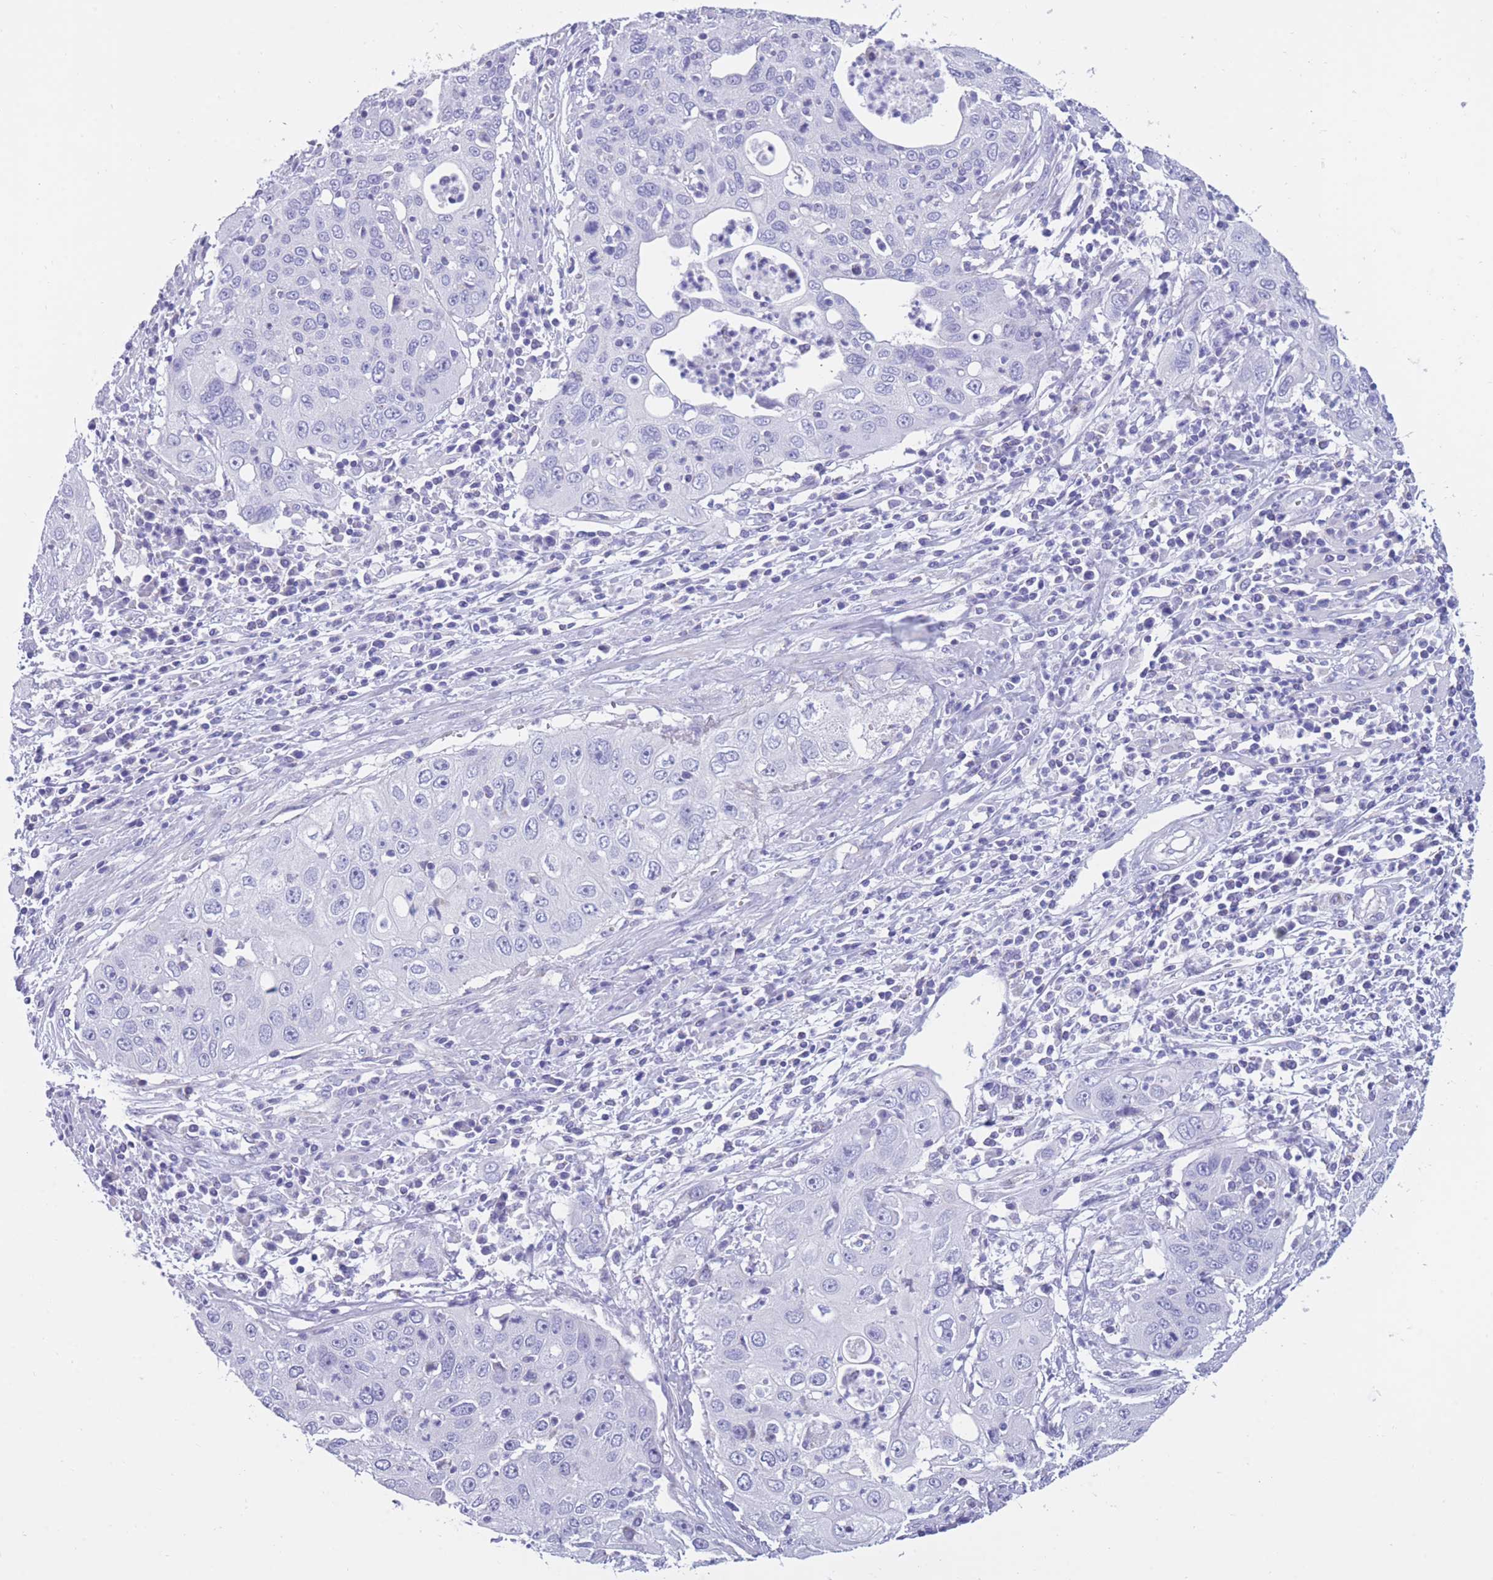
{"staining": {"intensity": "negative", "quantity": "none", "location": "none"}, "tissue": "cervical cancer", "cell_type": "Tumor cells", "image_type": "cancer", "snomed": [{"axis": "morphology", "description": "Squamous cell carcinoma, NOS"}, {"axis": "topography", "description": "Cervix"}], "caption": "Immunohistochemistry histopathology image of human cervical cancer stained for a protein (brown), which exhibits no expression in tumor cells. (Immunohistochemistry (ihc), brightfield microscopy, high magnification).", "gene": "INTS2", "patient": {"sex": "female", "age": 36}}